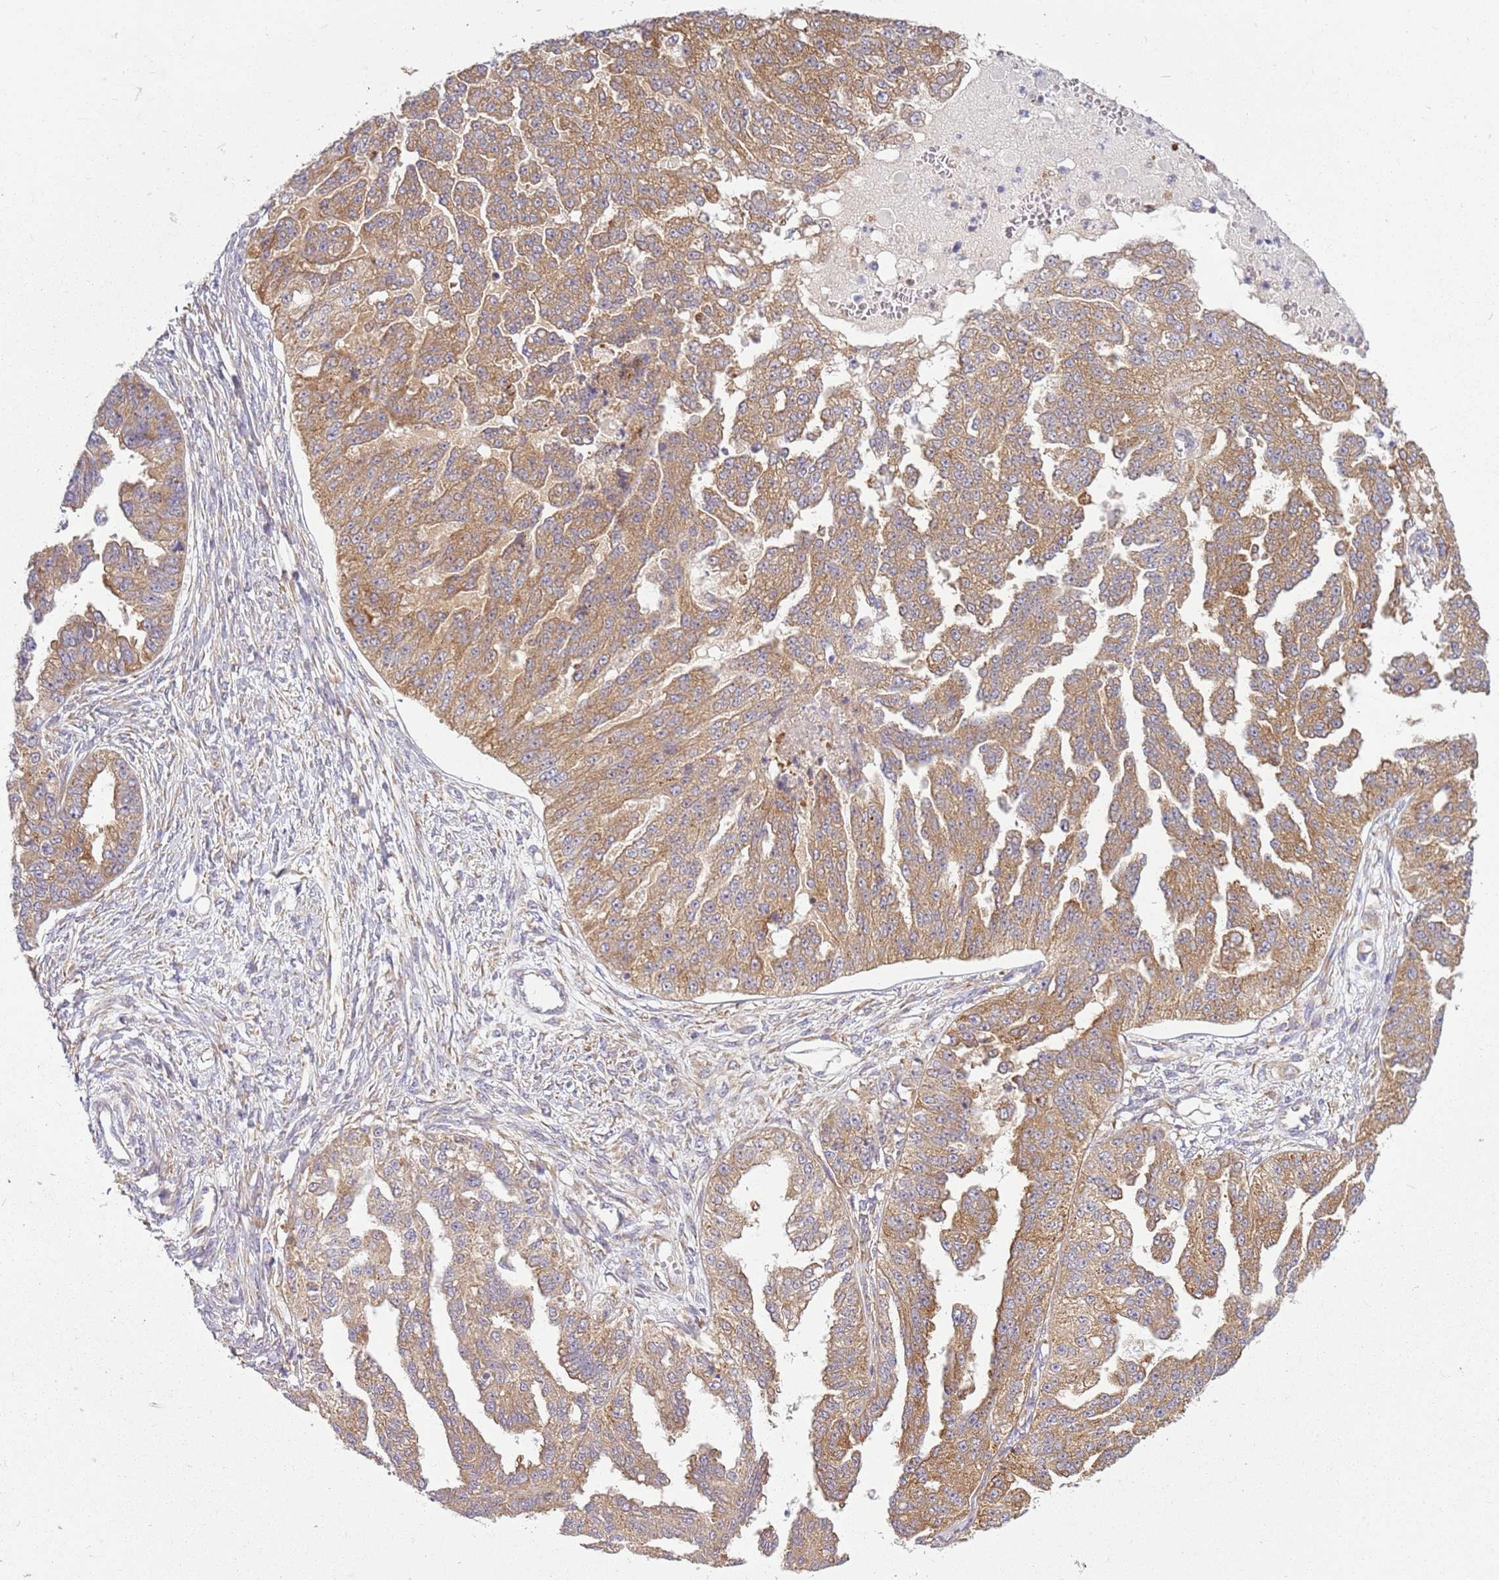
{"staining": {"intensity": "moderate", "quantity": ">75%", "location": "cytoplasmic/membranous"}, "tissue": "ovarian cancer", "cell_type": "Tumor cells", "image_type": "cancer", "snomed": [{"axis": "morphology", "description": "Cystadenocarcinoma, serous, NOS"}, {"axis": "topography", "description": "Ovary"}], "caption": "Immunohistochemistry histopathology image of human ovarian cancer stained for a protein (brown), which reveals medium levels of moderate cytoplasmic/membranous positivity in about >75% of tumor cells.", "gene": "RPS28", "patient": {"sex": "female", "age": 58}}